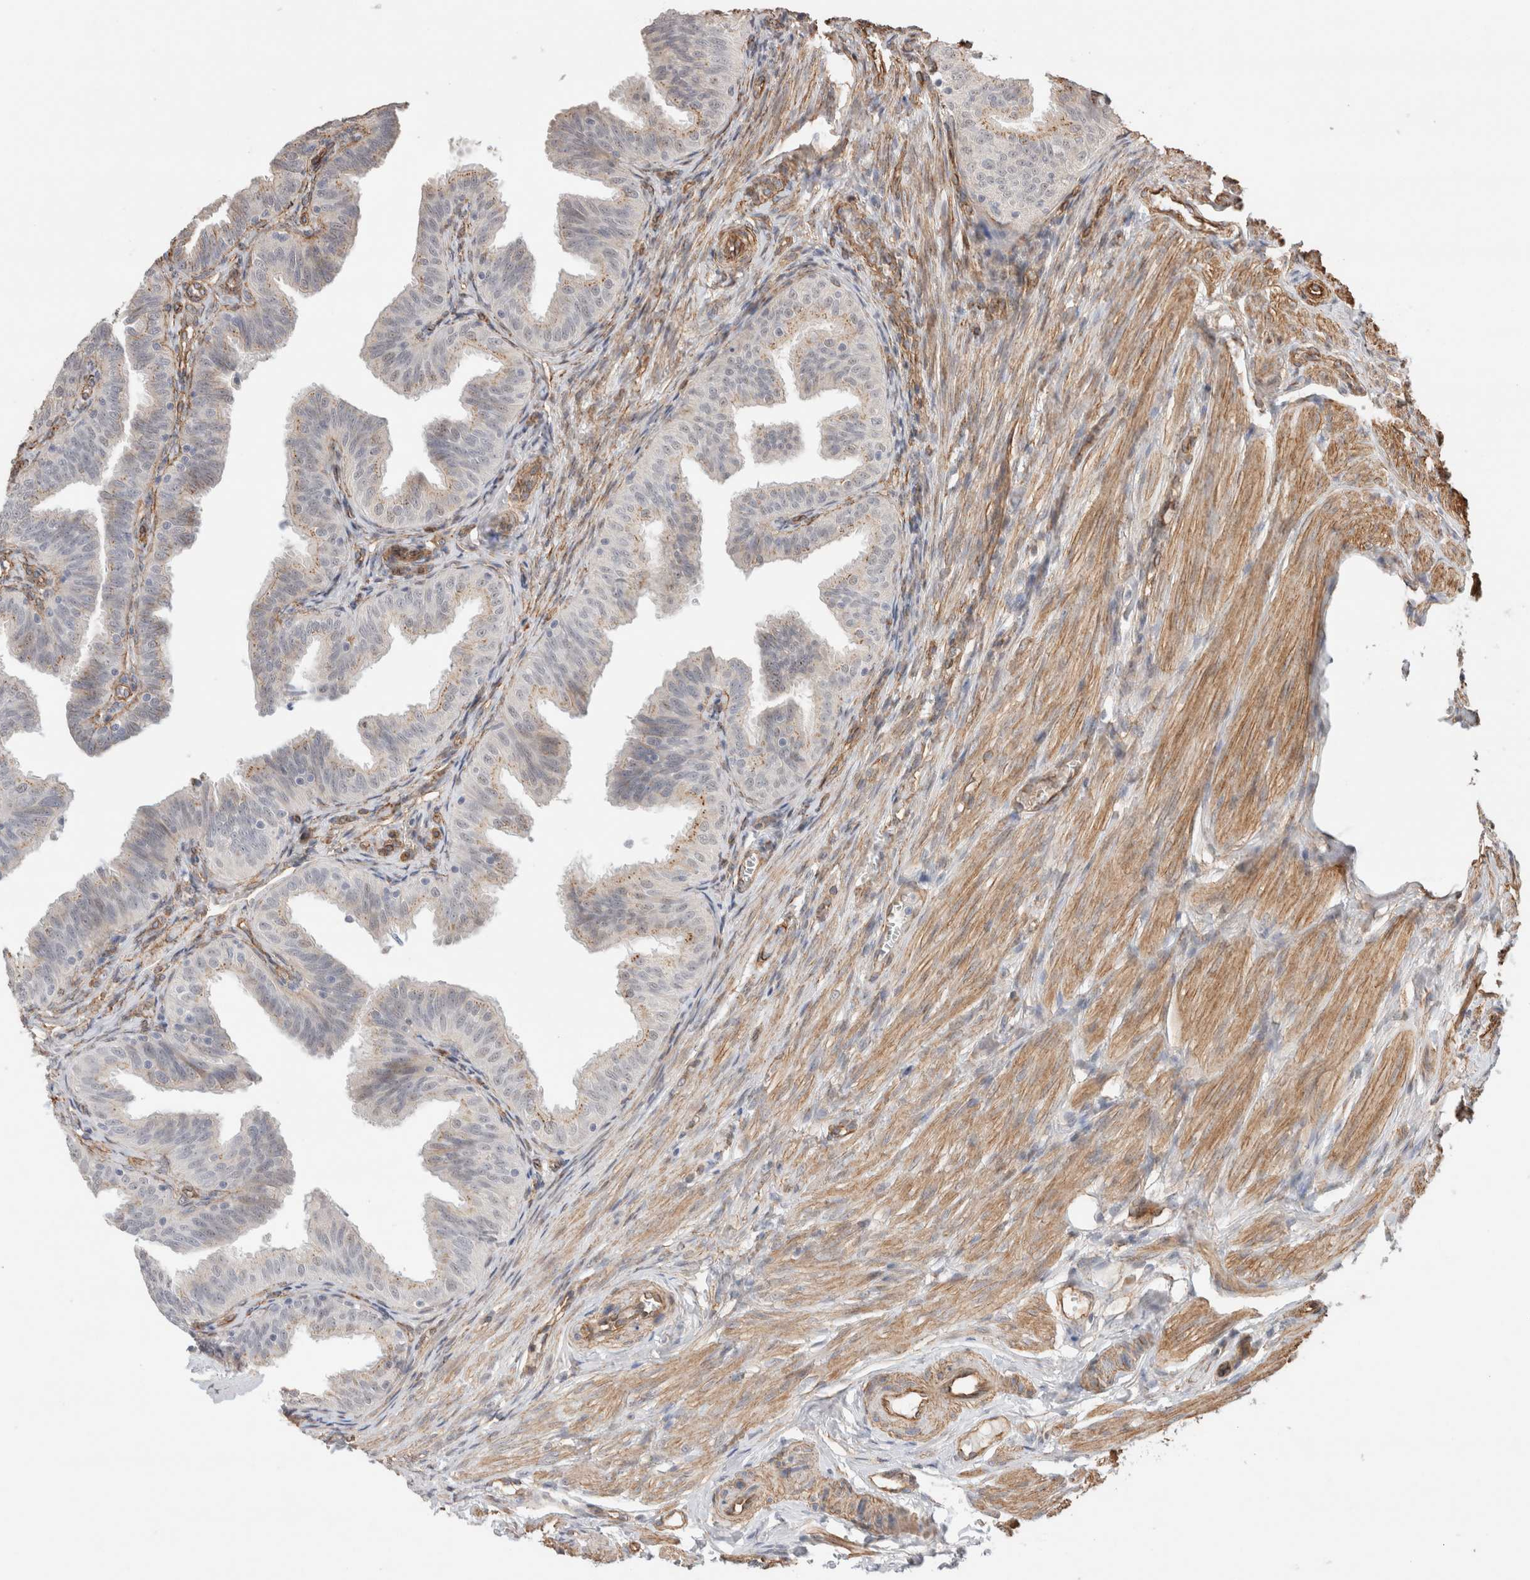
{"staining": {"intensity": "moderate", "quantity": "<25%", "location": "cytoplasmic/membranous"}, "tissue": "fallopian tube", "cell_type": "Glandular cells", "image_type": "normal", "snomed": [{"axis": "morphology", "description": "Normal tissue, NOS"}, {"axis": "topography", "description": "Fallopian tube"}], "caption": "A brown stain highlights moderate cytoplasmic/membranous expression of a protein in glandular cells of normal human fallopian tube. (IHC, brightfield microscopy, high magnification).", "gene": "CAAP1", "patient": {"sex": "female", "age": 35}}